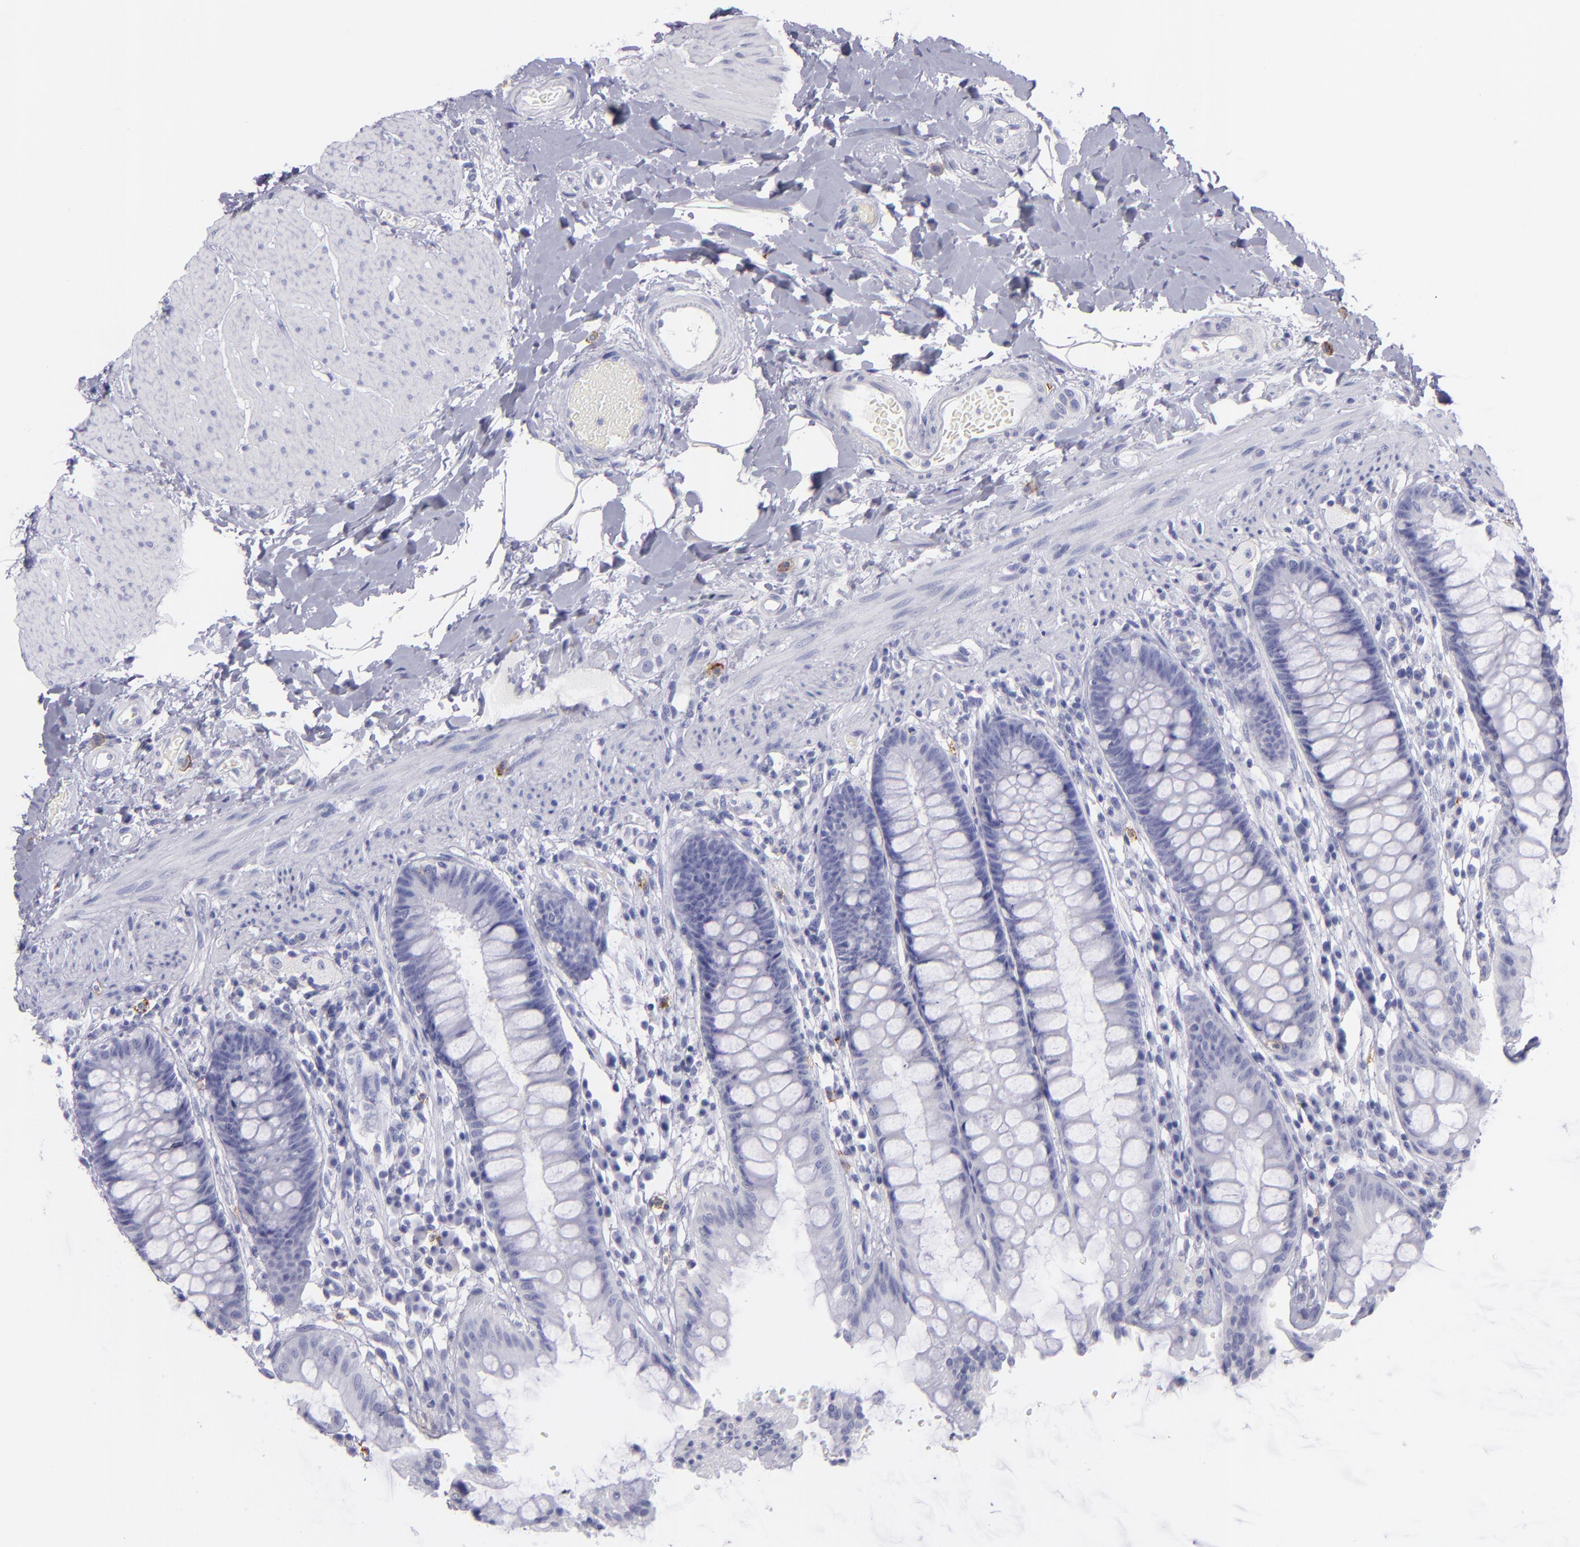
{"staining": {"intensity": "negative", "quantity": "none", "location": "none"}, "tissue": "rectum", "cell_type": "Glandular cells", "image_type": "normal", "snomed": [{"axis": "morphology", "description": "Normal tissue, NOS"}, {"axis": "topography", "description": "Rectum"}], "caption": "Image shows no protein staining in glandular cells of unremarkable rectum. (DAB immunohistochemistry (IHC) with hematoxylin counter stain).", "gene": "CD82", "patient": {"sex": "female", "age": 46}}